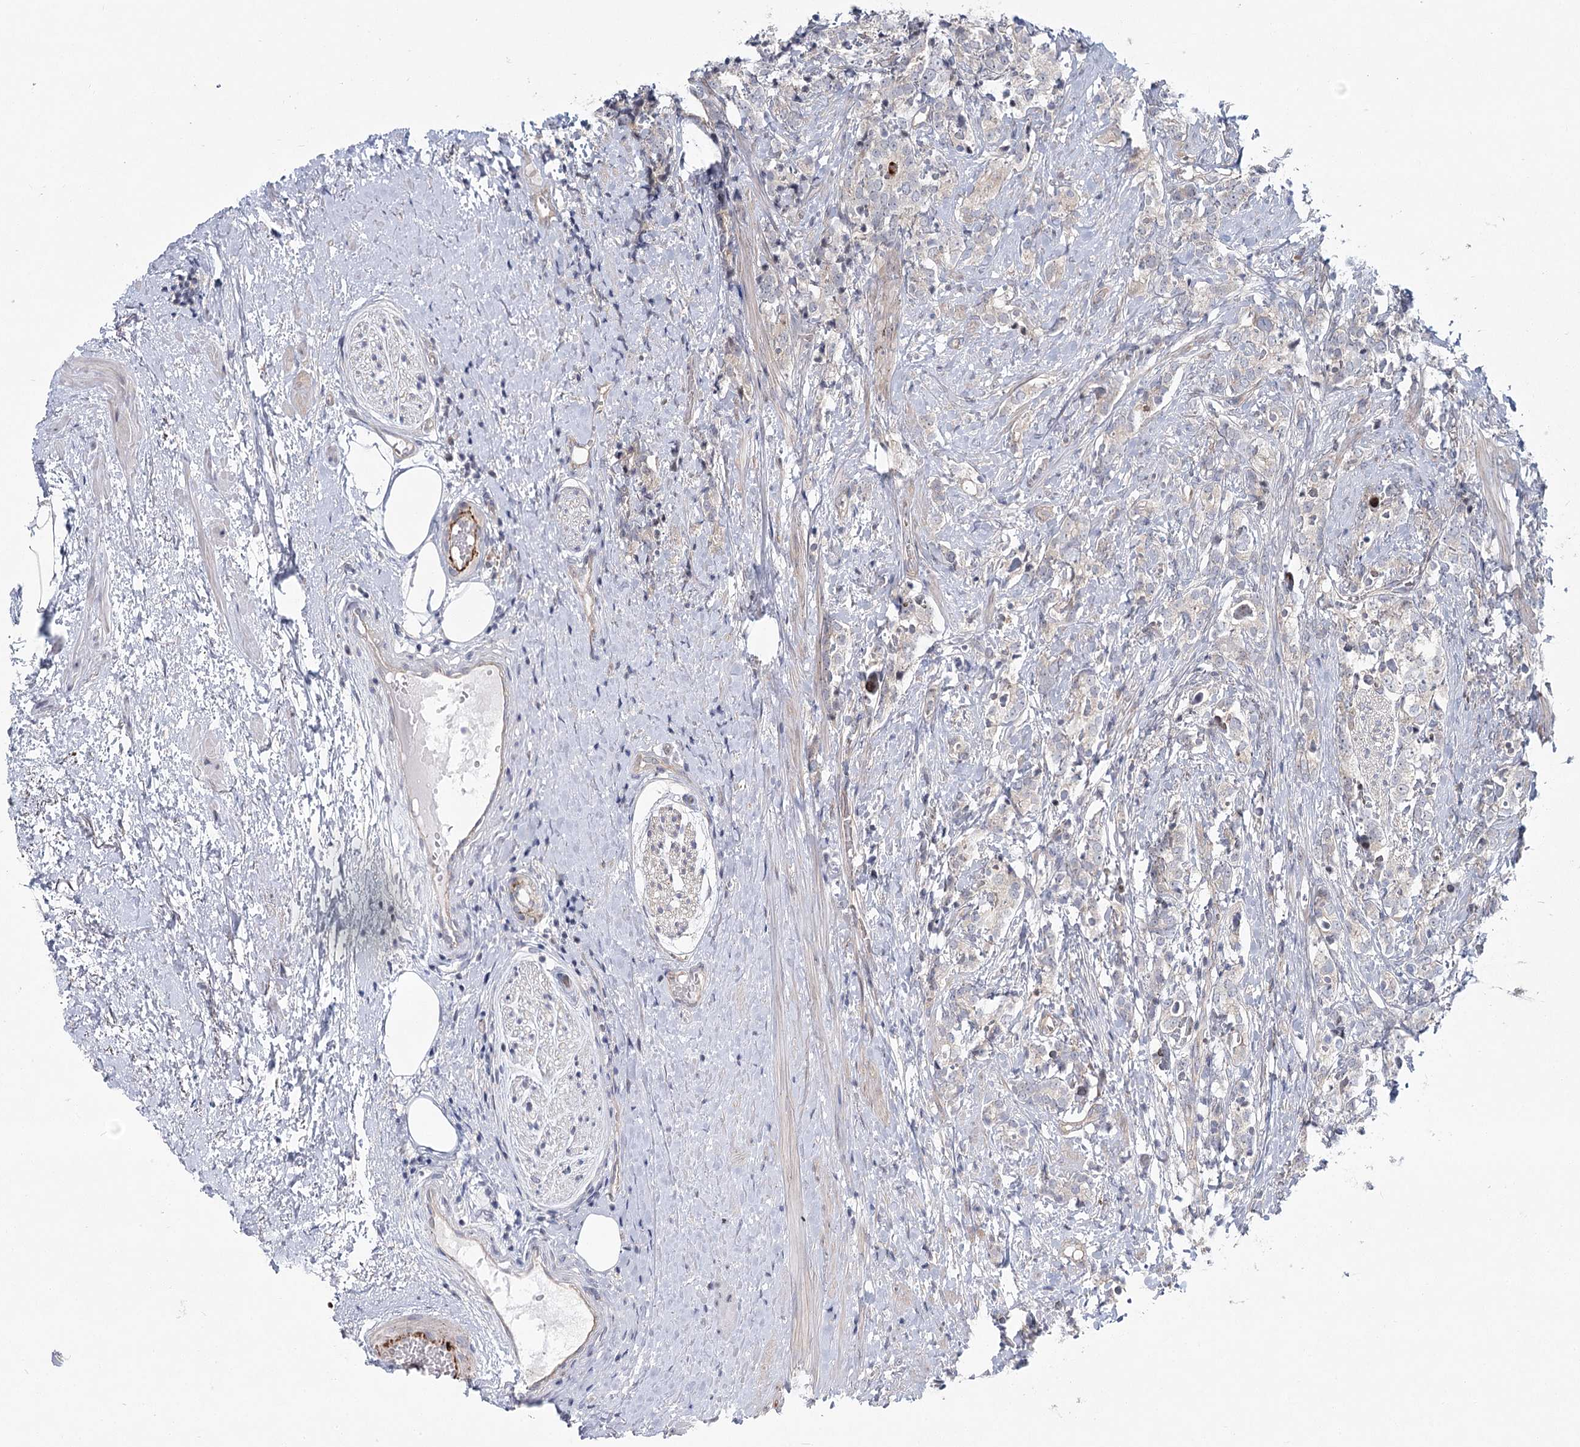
{"staining": {"intensity": "negative", "quantity": "none", "location": "none"}, "tissue": "prostate cancer", "cell_type": "Tumor cells", "image_type": "cancer", "snomed": [{"axis": "morphology", "description": "Adenocarcinoma, High grade"}, {"axis": "topography", "description": "Prostate"}], "caption": "Immunohistochemistry image of neoplastic tissue: prostate adenocarcinoma (high-grade) stained with DAB reveals no significant protein staining in tumor cells.", "gene": "SPINK13", "patient": {"sex": "male", "age": 69}}